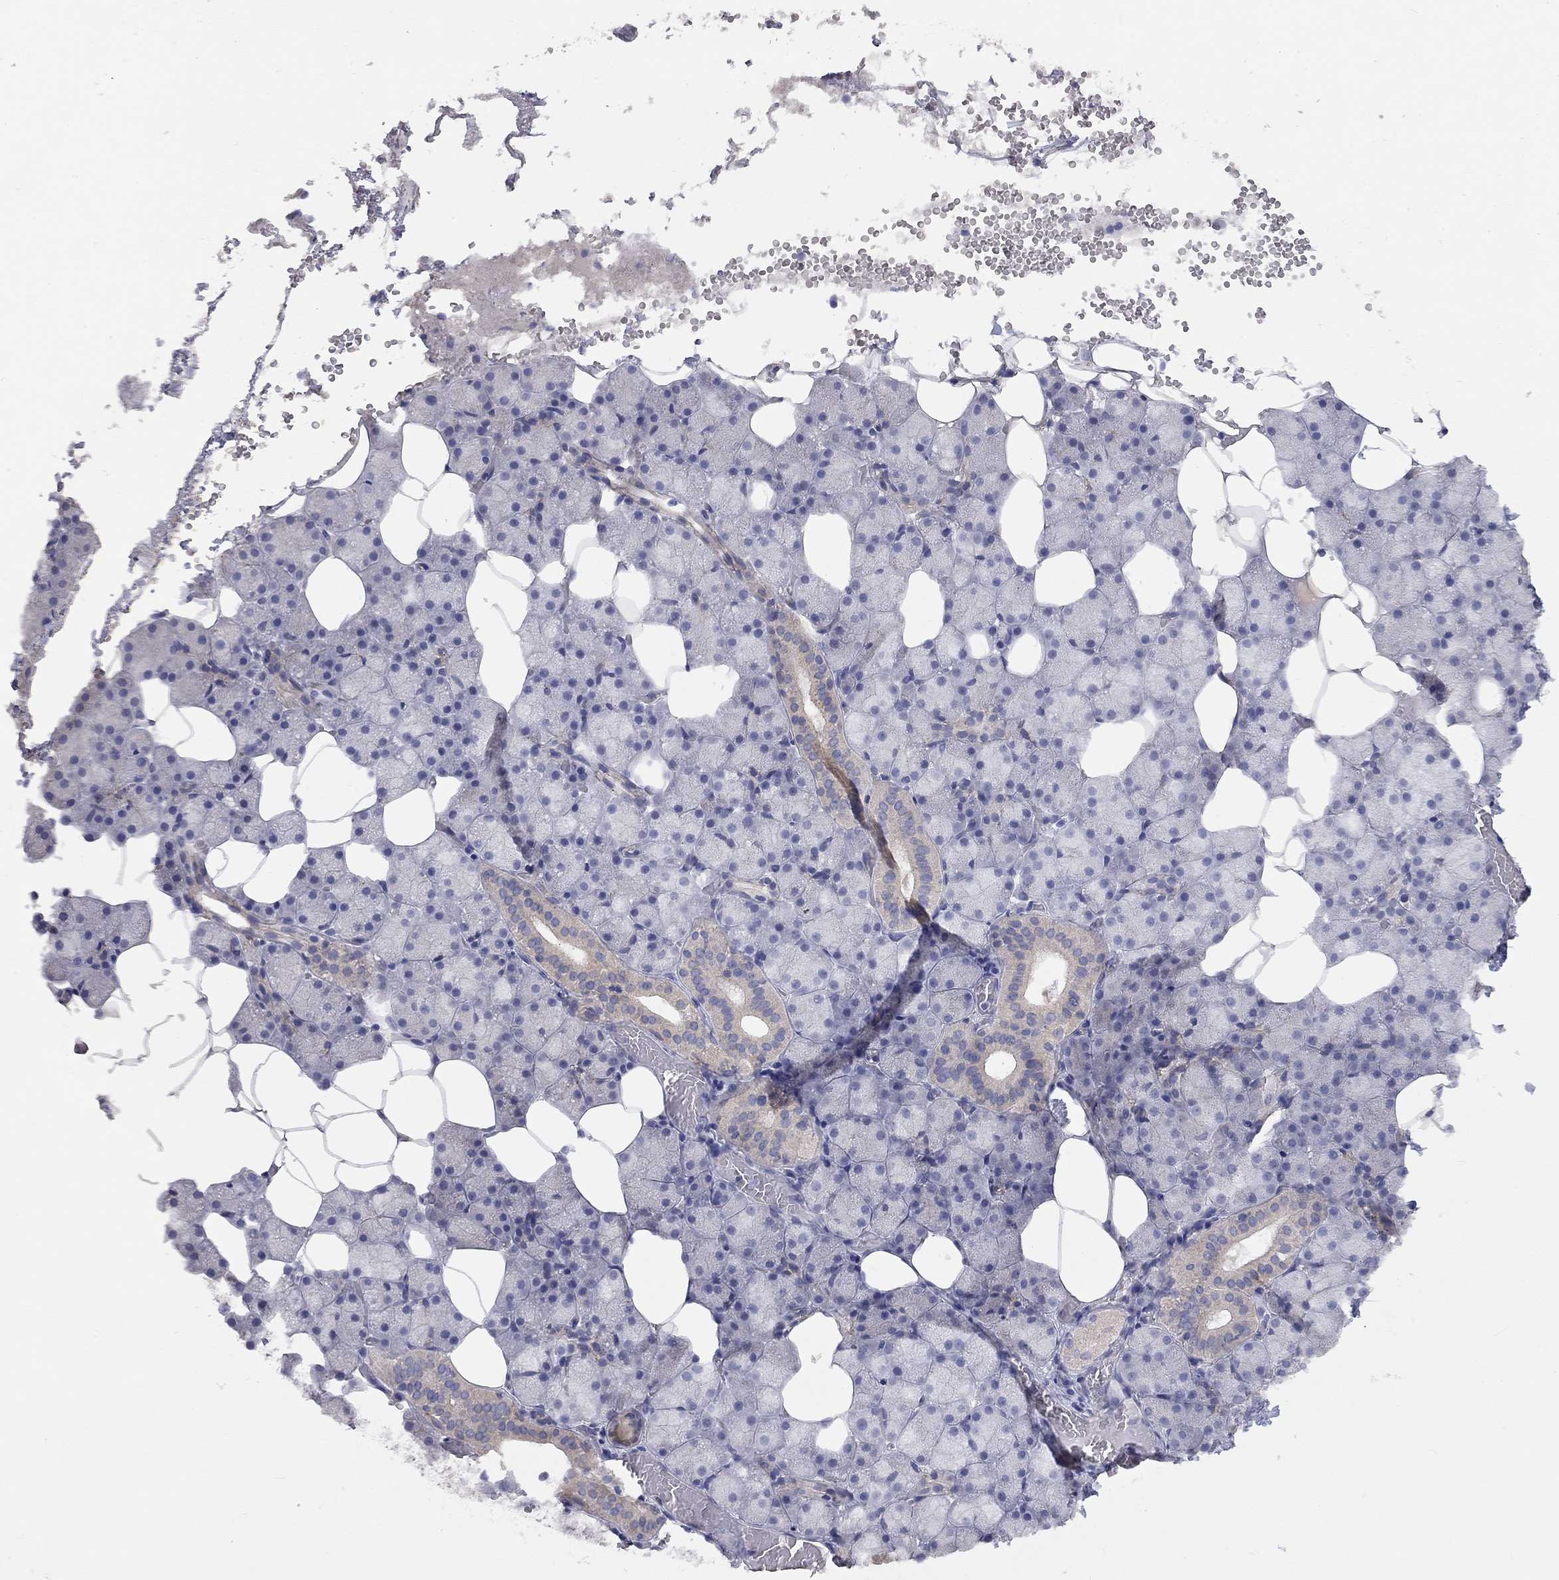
{"staining": {"intensity": "weak", "quantity": "<25%", "location": "cytoplasmic/membranous"}, "tissue": "salivary gland", "cell_type": "Glandular cells", "image_type": "normal", "snomed": [{"axis": "morphology", "description": "Normal tissue, NOS"}, {"axis": "topography", "description": "Salivary gland"}], "caption": "A micrograph of human salivary gland is negative for staining in glandular cells. Nuclei are stained in blue.", "gene": "PAPSS2", "patient": {"sex": "male", "age": 38}}